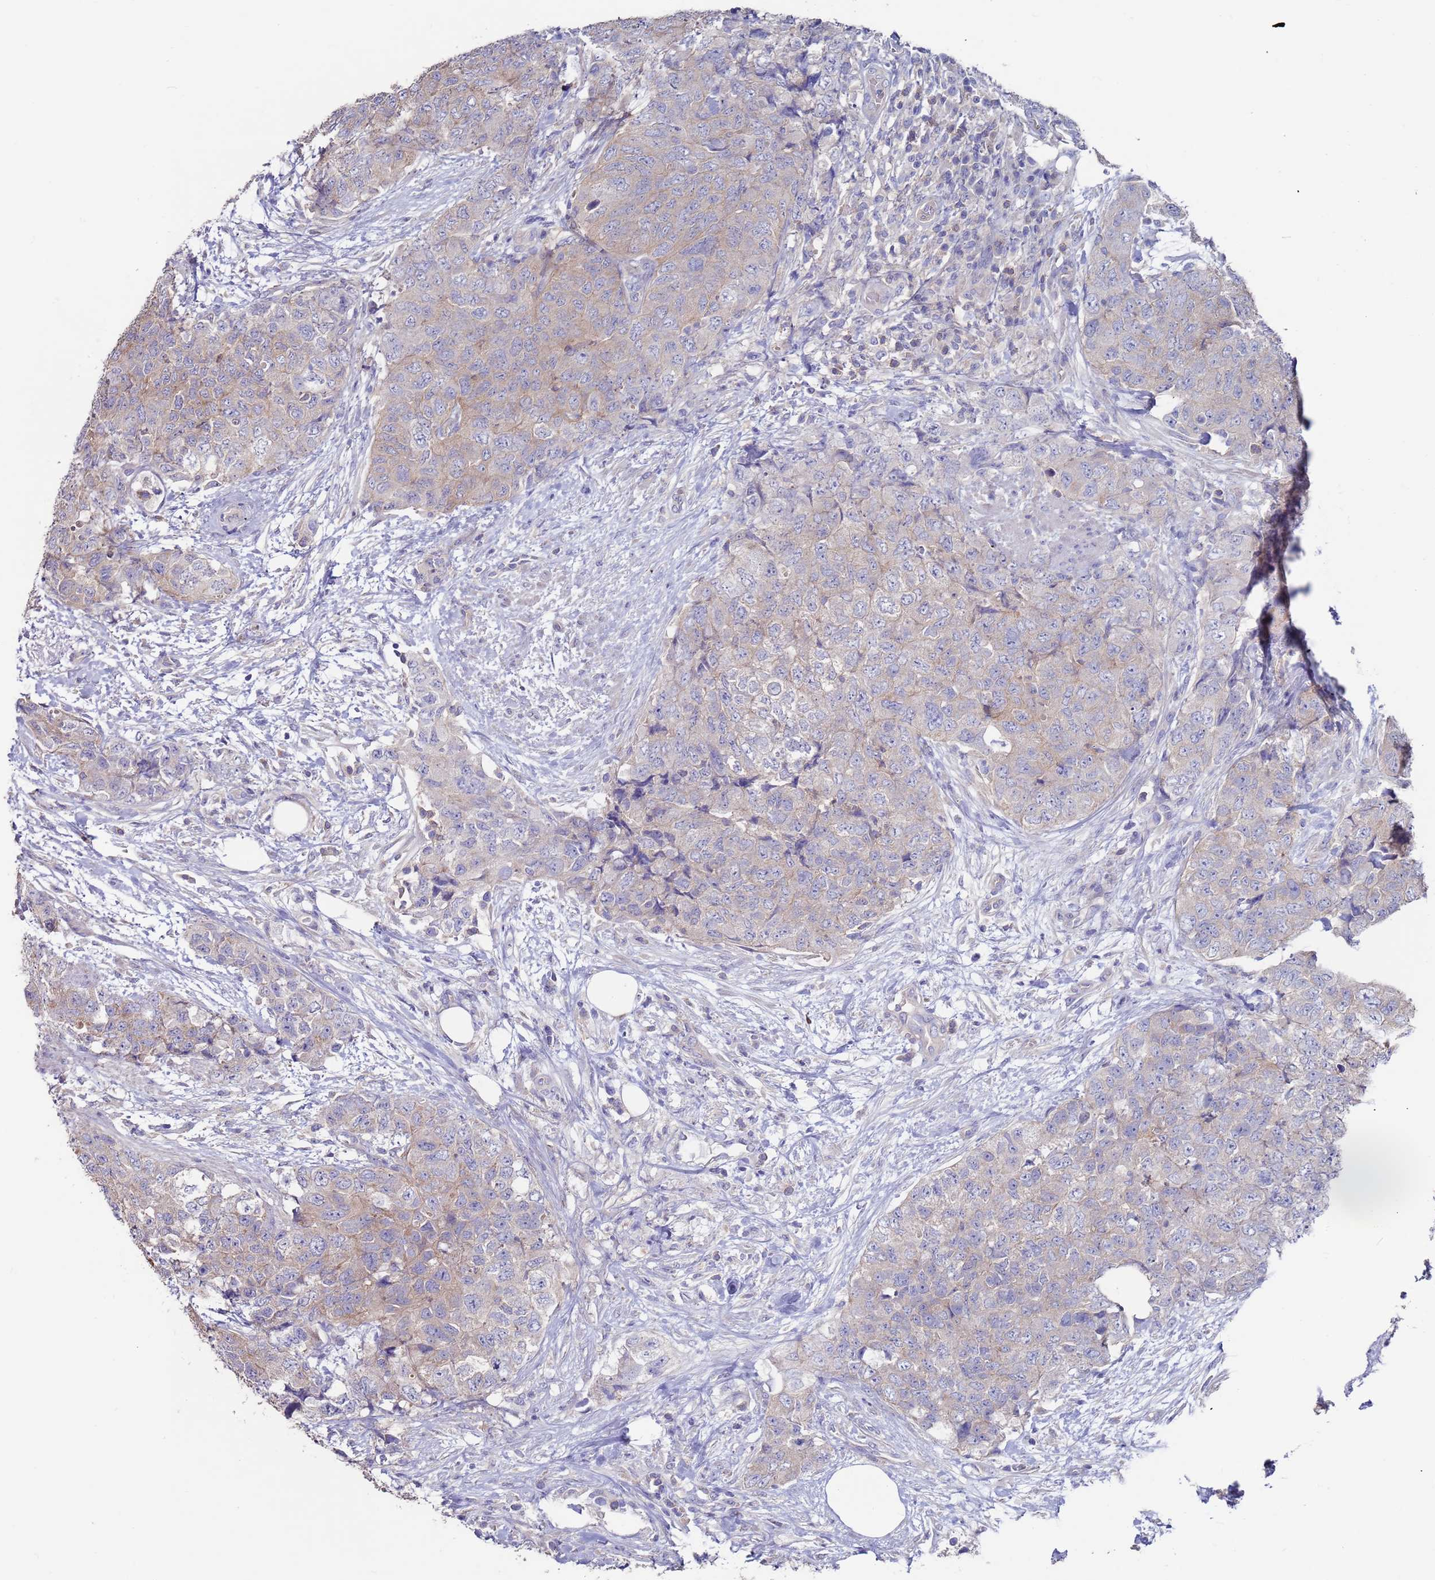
{"staining": {"intensity": "weak", "quantity": "<25%", "location": "cytoplasmic/membranous"}, "tissue": "urothelial cancer", "cell_type": "Tumor cells", "image_type": "cancer", "snomed": [{"axis": "morphology", "description": "Urothelial carcinoma, High grade"}, {"axis": "topography", "description": "Urinary bladder"}], "caption": "Immunohistochemistry (IHC) micrograph of neoplastic tissue: urothelial carcinoma (high-grade) stained with DAB (3,3'-diaminobenzidine) displays no significant protein positivity in tumor cells.", "gene": "KRTCAP3", "patient": {"sex": "female", "age": 78}}